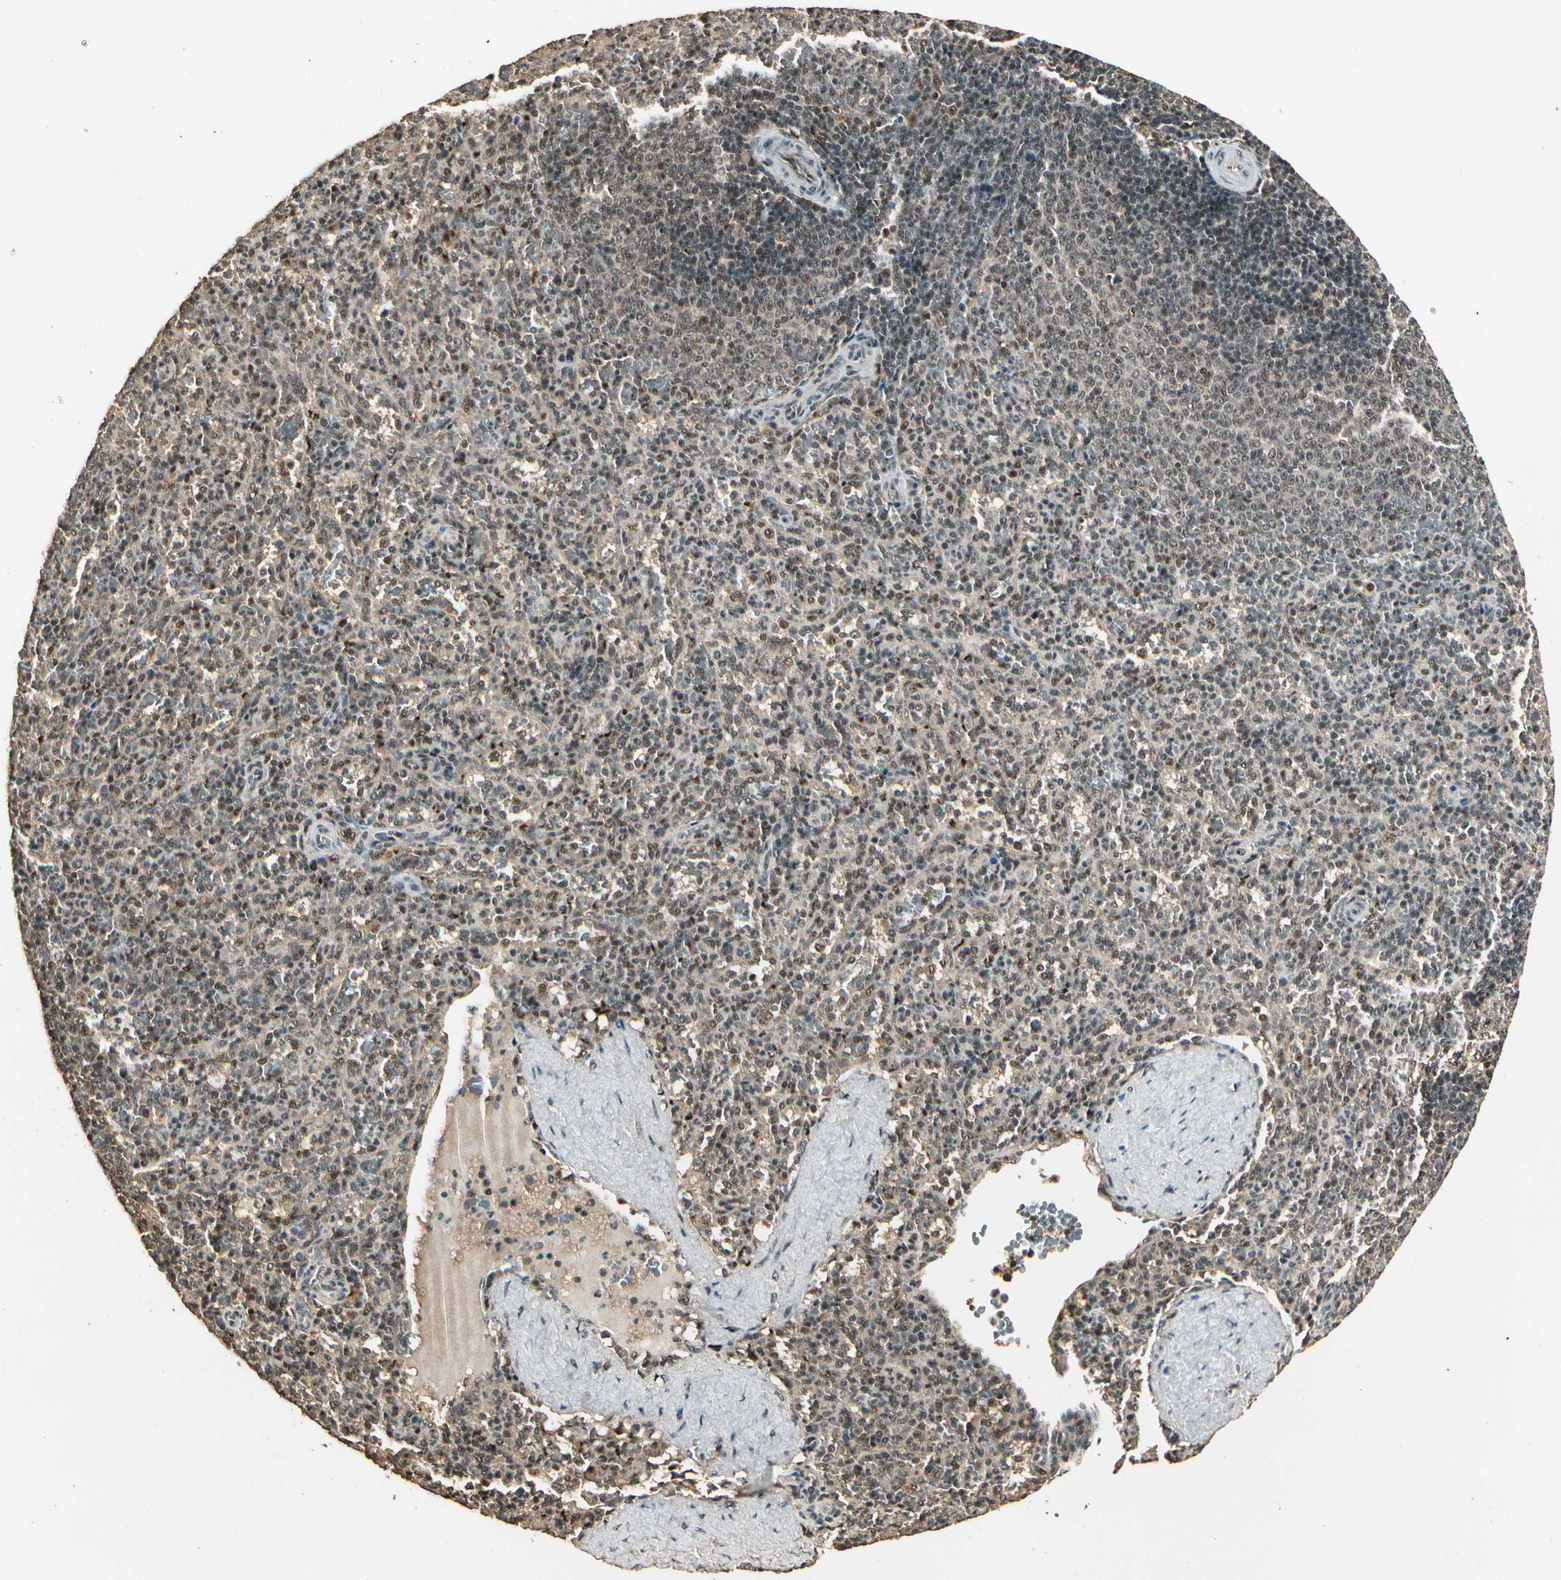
{"staining": {"intensity": "moderate", "quantity": ">75%", "location": "nuclear"}, "tissue": "spleen", "cell_type": "Cells in red pulp", "image_type": "normal", "snomed": [{"axis": "morphology", "description": "Normal tissue, NOS"}, {"axis": "topography", "description": "Spleen"}], "caption": "An immunohistochemistry histopathology image of benign tissue is shown. Protein staining in brown labels moderate nuclear positivity in spleen within cells in red pulp. The protein is stained brown, and the nuclei are stained in blue (DAB IHC with brightfield microscopy, high magnification).", "gene": "RBM25", "patient": {"sex": "female", "age": 21}}